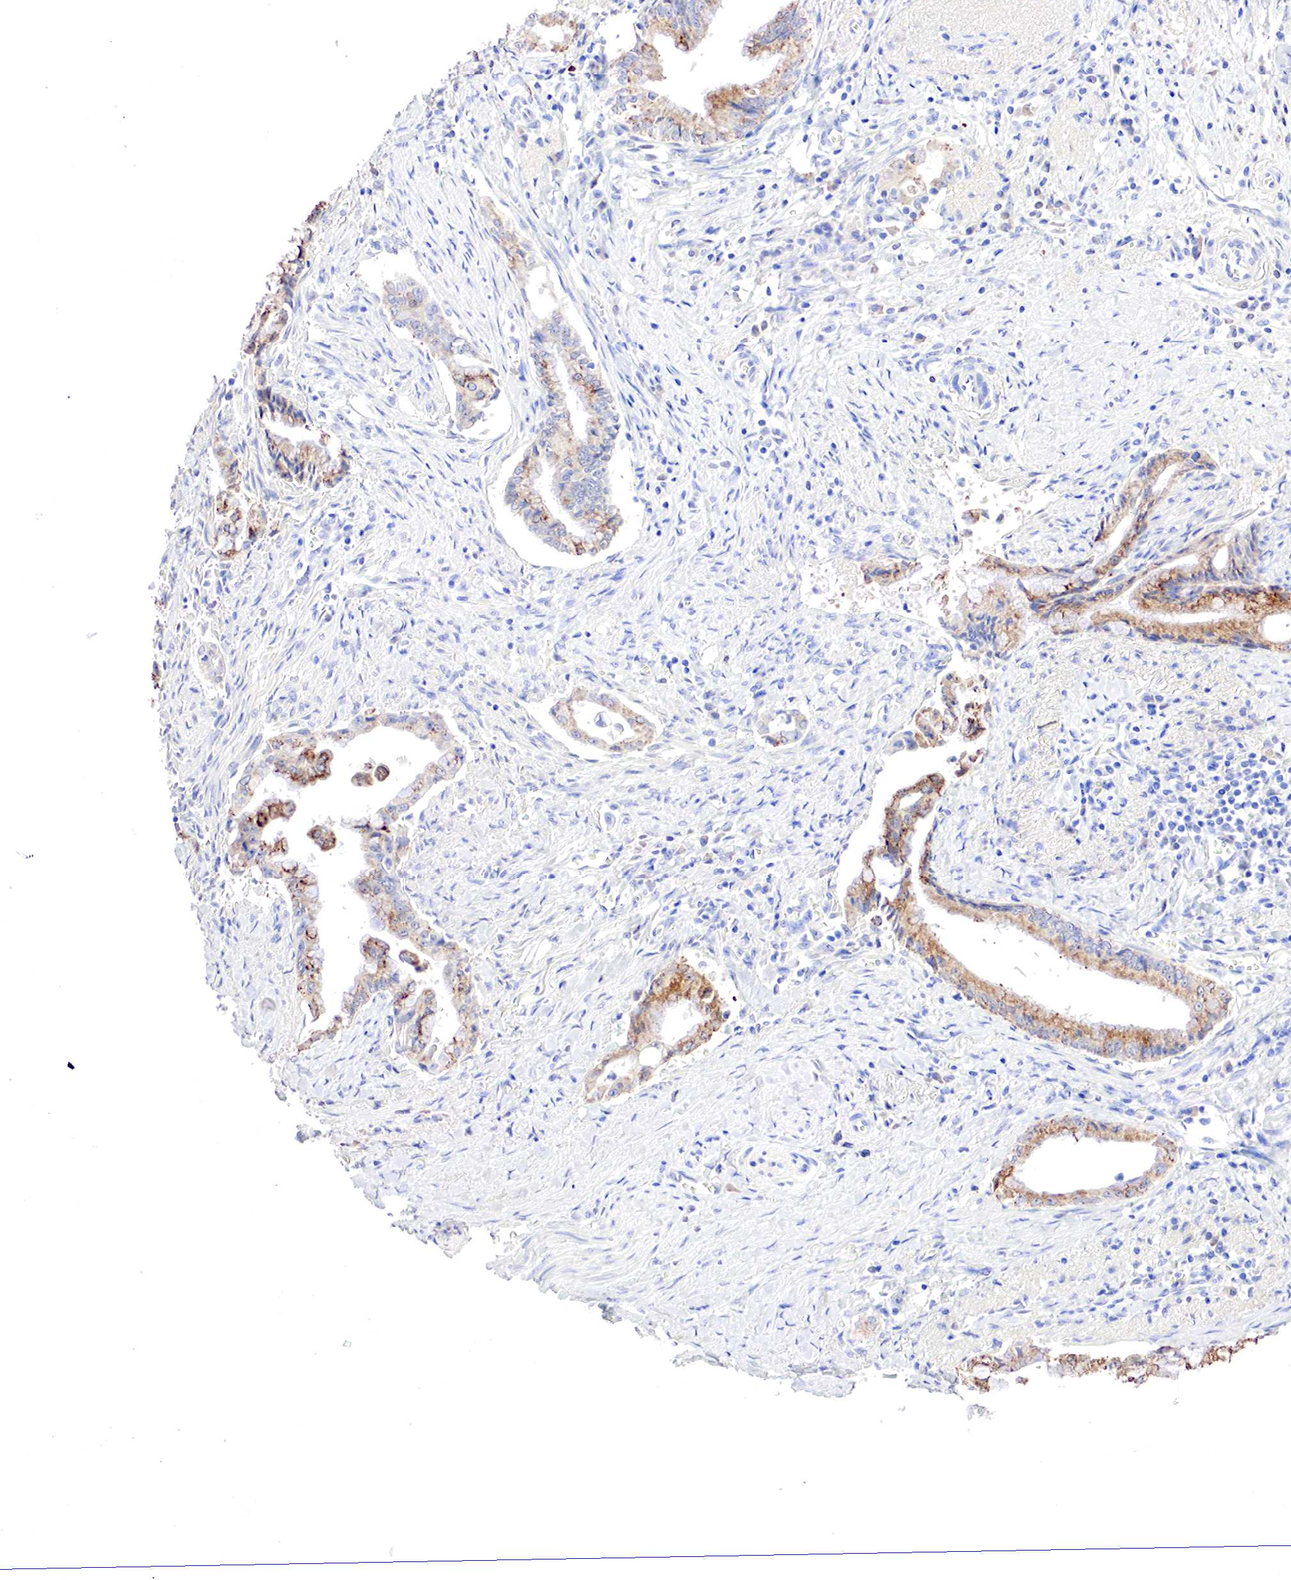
{"staining": {"intensity": "moderate", "quantity": "25%-75%", "location": "cytoplasmic/membranous"}, "tissue": "pancreatic cancer", "cell_type": "Tumor cells", "image_type": "cancer", "snomed": [{"axis": "morphology", "description": "Adenocarcinoma, NOS"}, {"axis": "topography", "description": "Pancreas"}], "caption": "Pancreatic cancer was stained to show a protein in brown. There is medium levels of moderate cytoplasmic/membranous positivity in about 25%-75% of tumor cells. (DAB IHC, brown staining for protein, blue staining for nuclei).", "gene": "GATA1", "patient": {"sex": "male", "age": 59}}